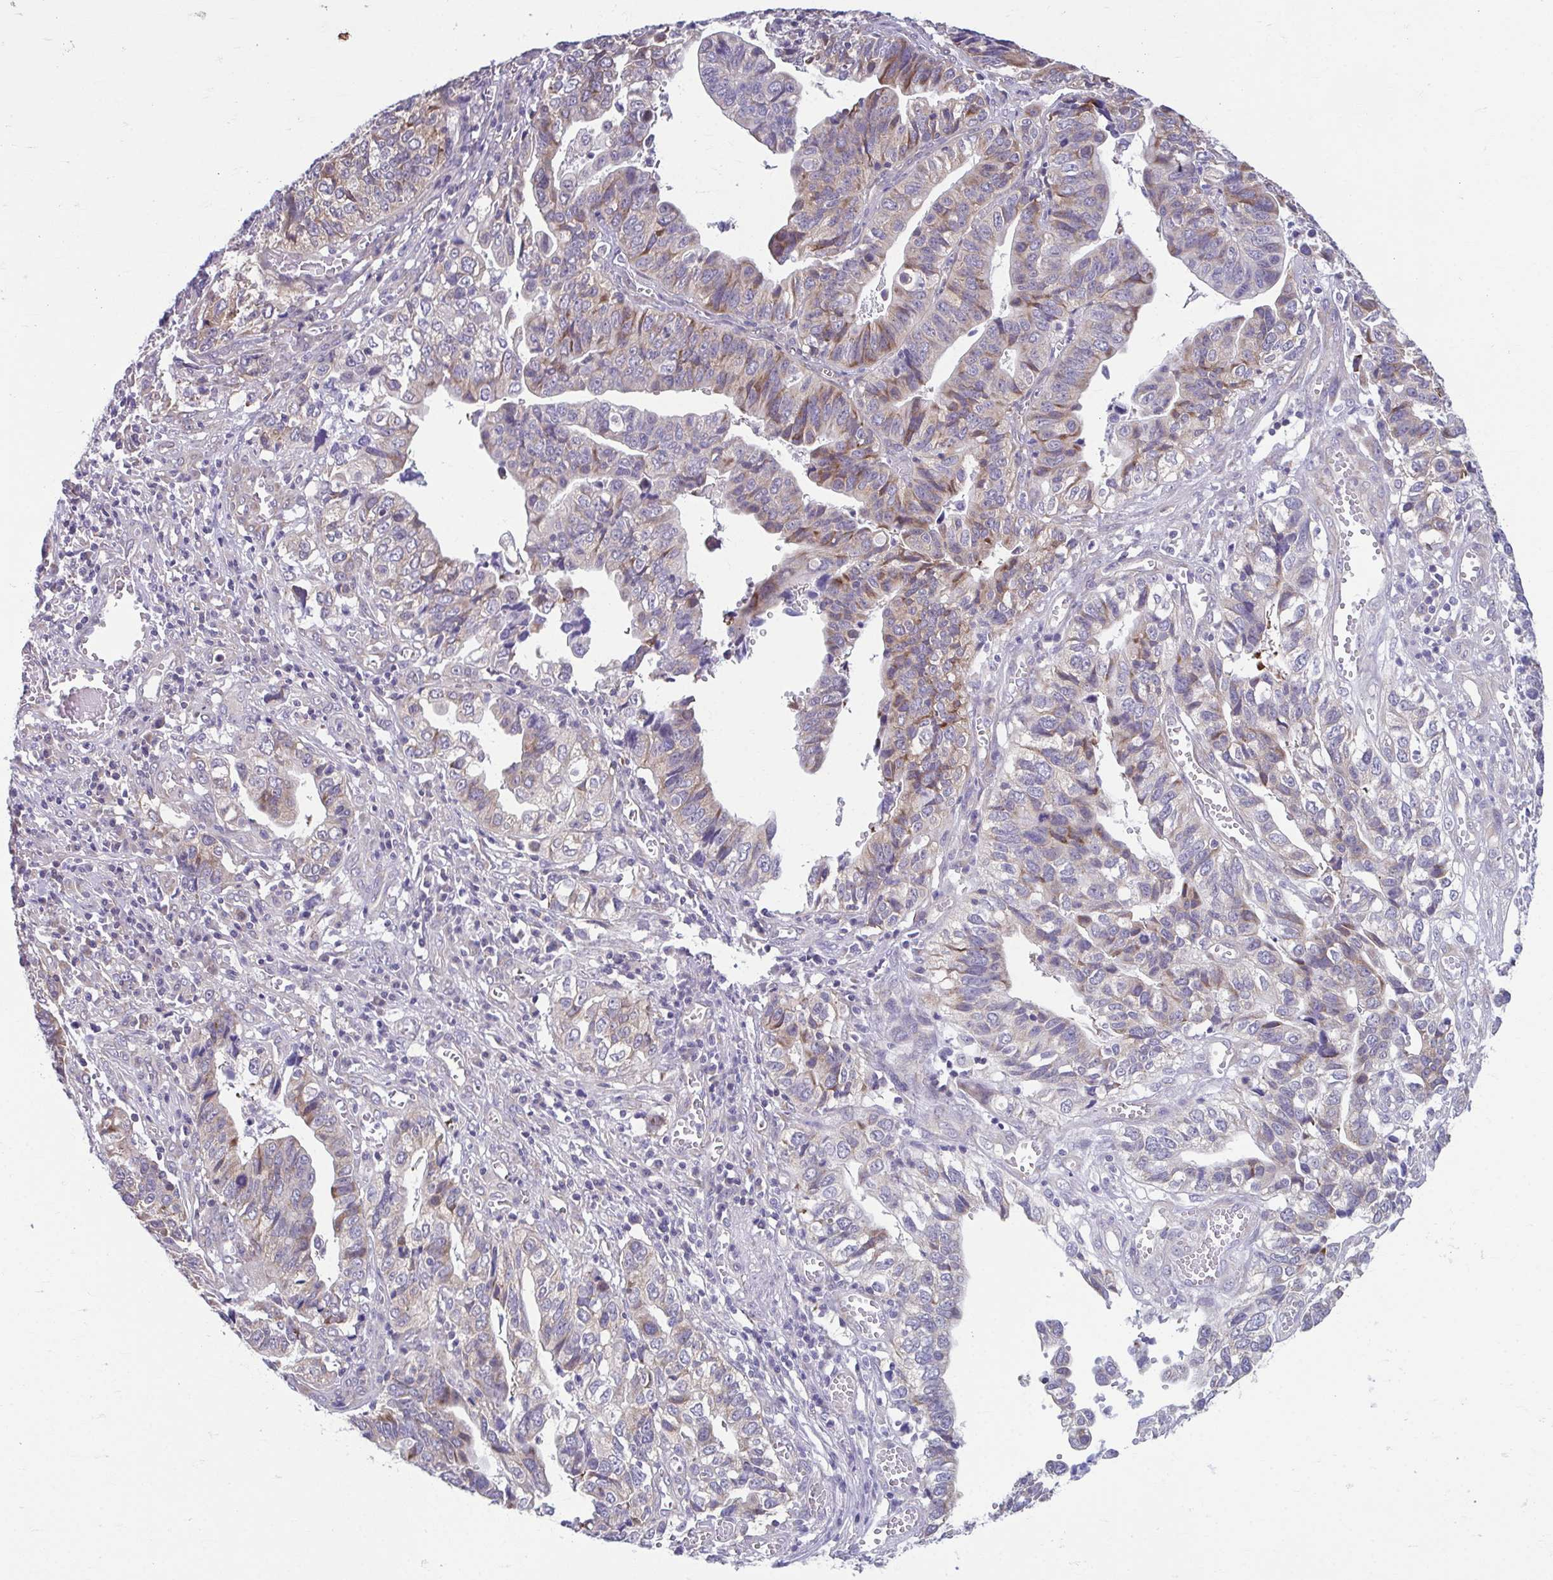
{"staining": {"intensity": "weak", "quantity": "<25%", "location": "cytoplasmic/membranous"}, "tissue": "stomach cancer", "cell_type": "Tumor cells", "image_type": "cancer", "snomed": [{"axis": "morphology", "description": "Adenocarcinoma, NOS"}, {"axis": "topography", "description": "Stomach, upper"}], "caption": "Human stomach adenocarcinoma stained for a protein using immunohistochemistry reveals no positivity in tumor cells.", "gene": "TMEM108", "patient": {"sex": "female", "age": 67}}